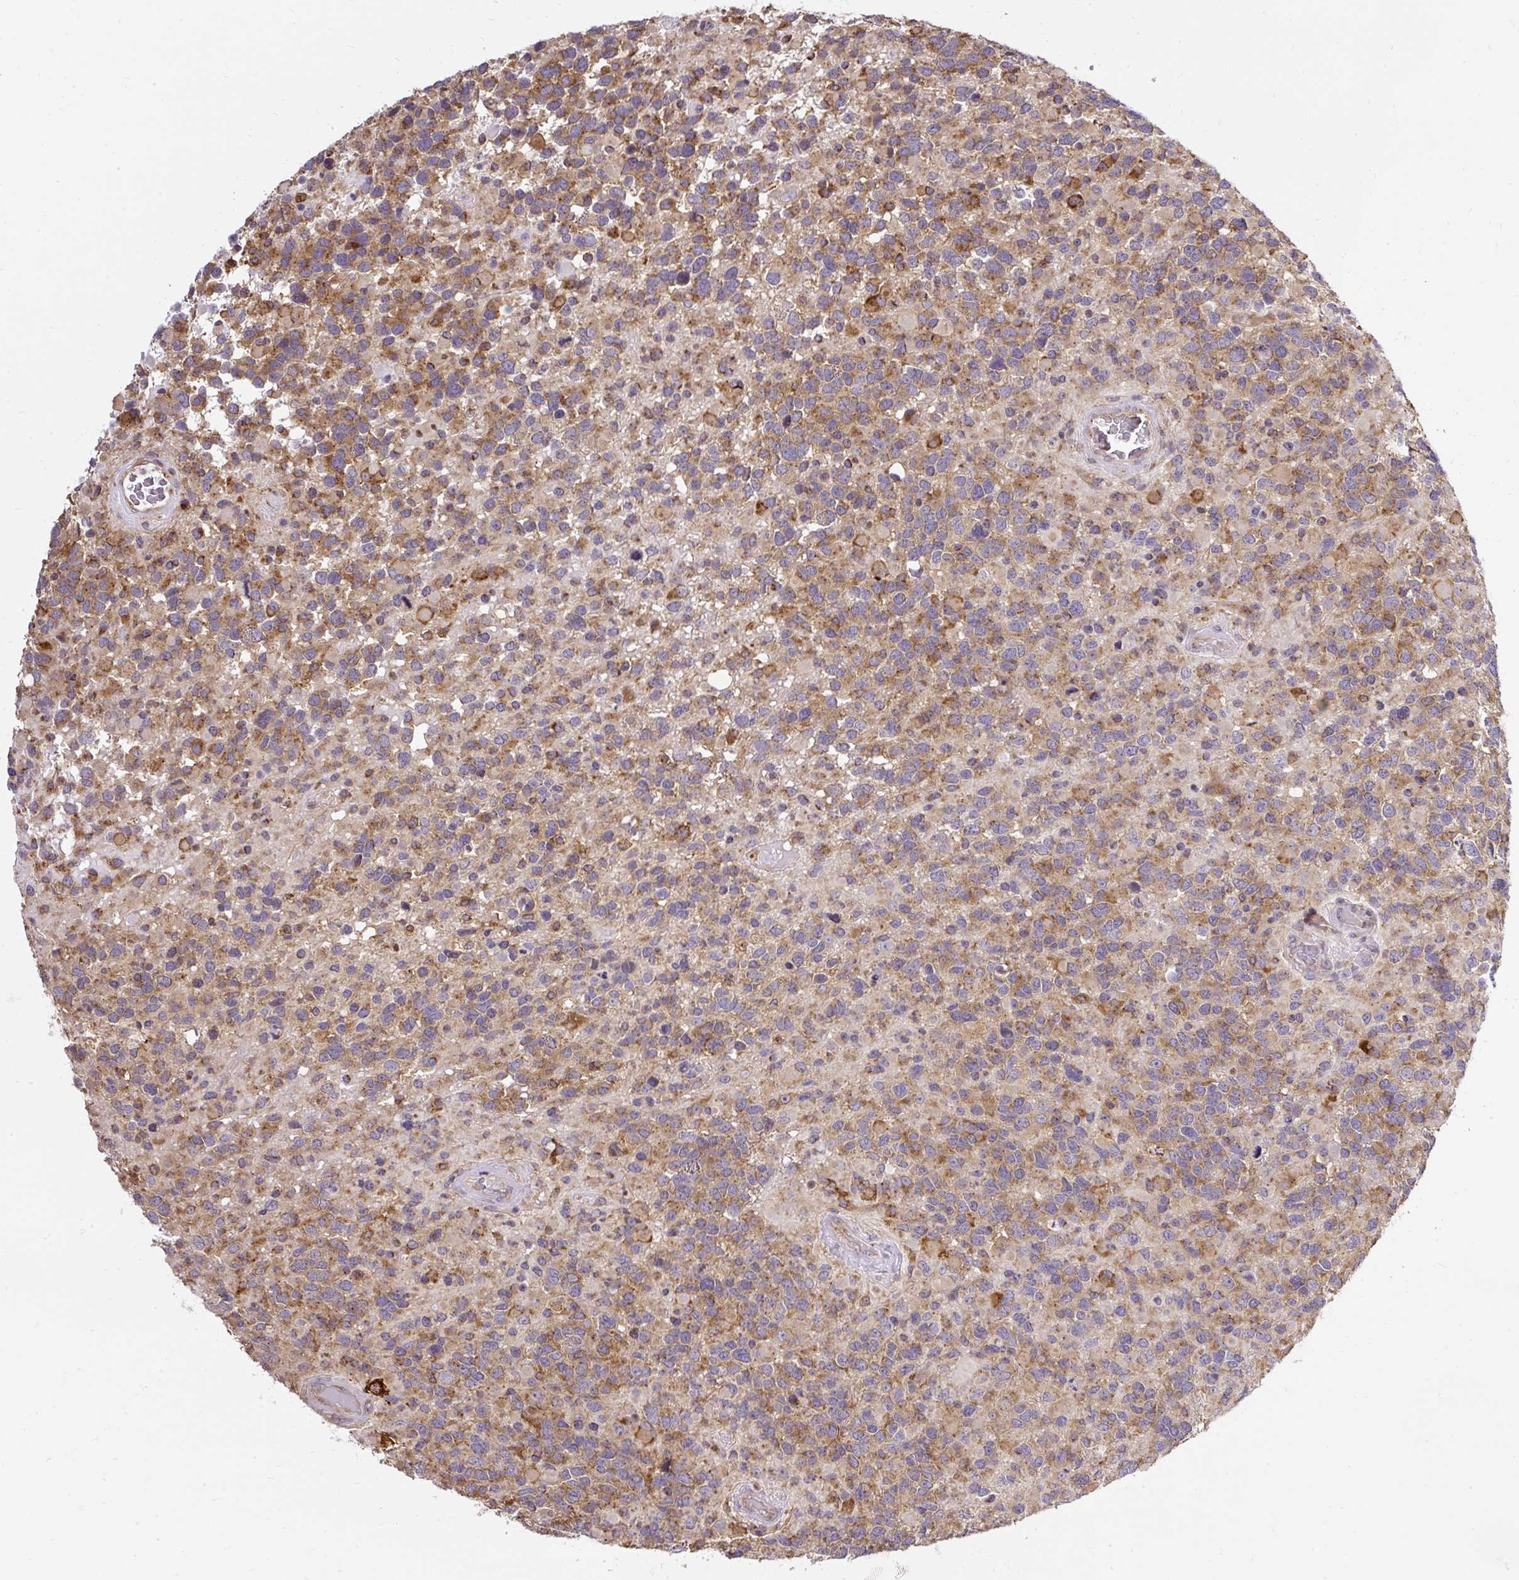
{"staining": {"intensity": "moderate", "quantity": ">75%", "location": "cytoplasmic/membranous"}, "tissue": "glioma", "cell_type": "Tumor cells", "image_type": "cancer", "snomed": [{"axis": "morphology", "description": "Glioma, malignant, High grade"}, {"axis": "topography", "description": "Brain"}], "caption": "Malignant glioma (high-grade) tissue exhibits moderate cytoplasmic/membranous expression in approximately >75% of tumor cells, visualized by immunohistochemistry. Nuclei are stained in blue.", "gene": "SMC4", "patient": {"sex": "female", "age": 40}}